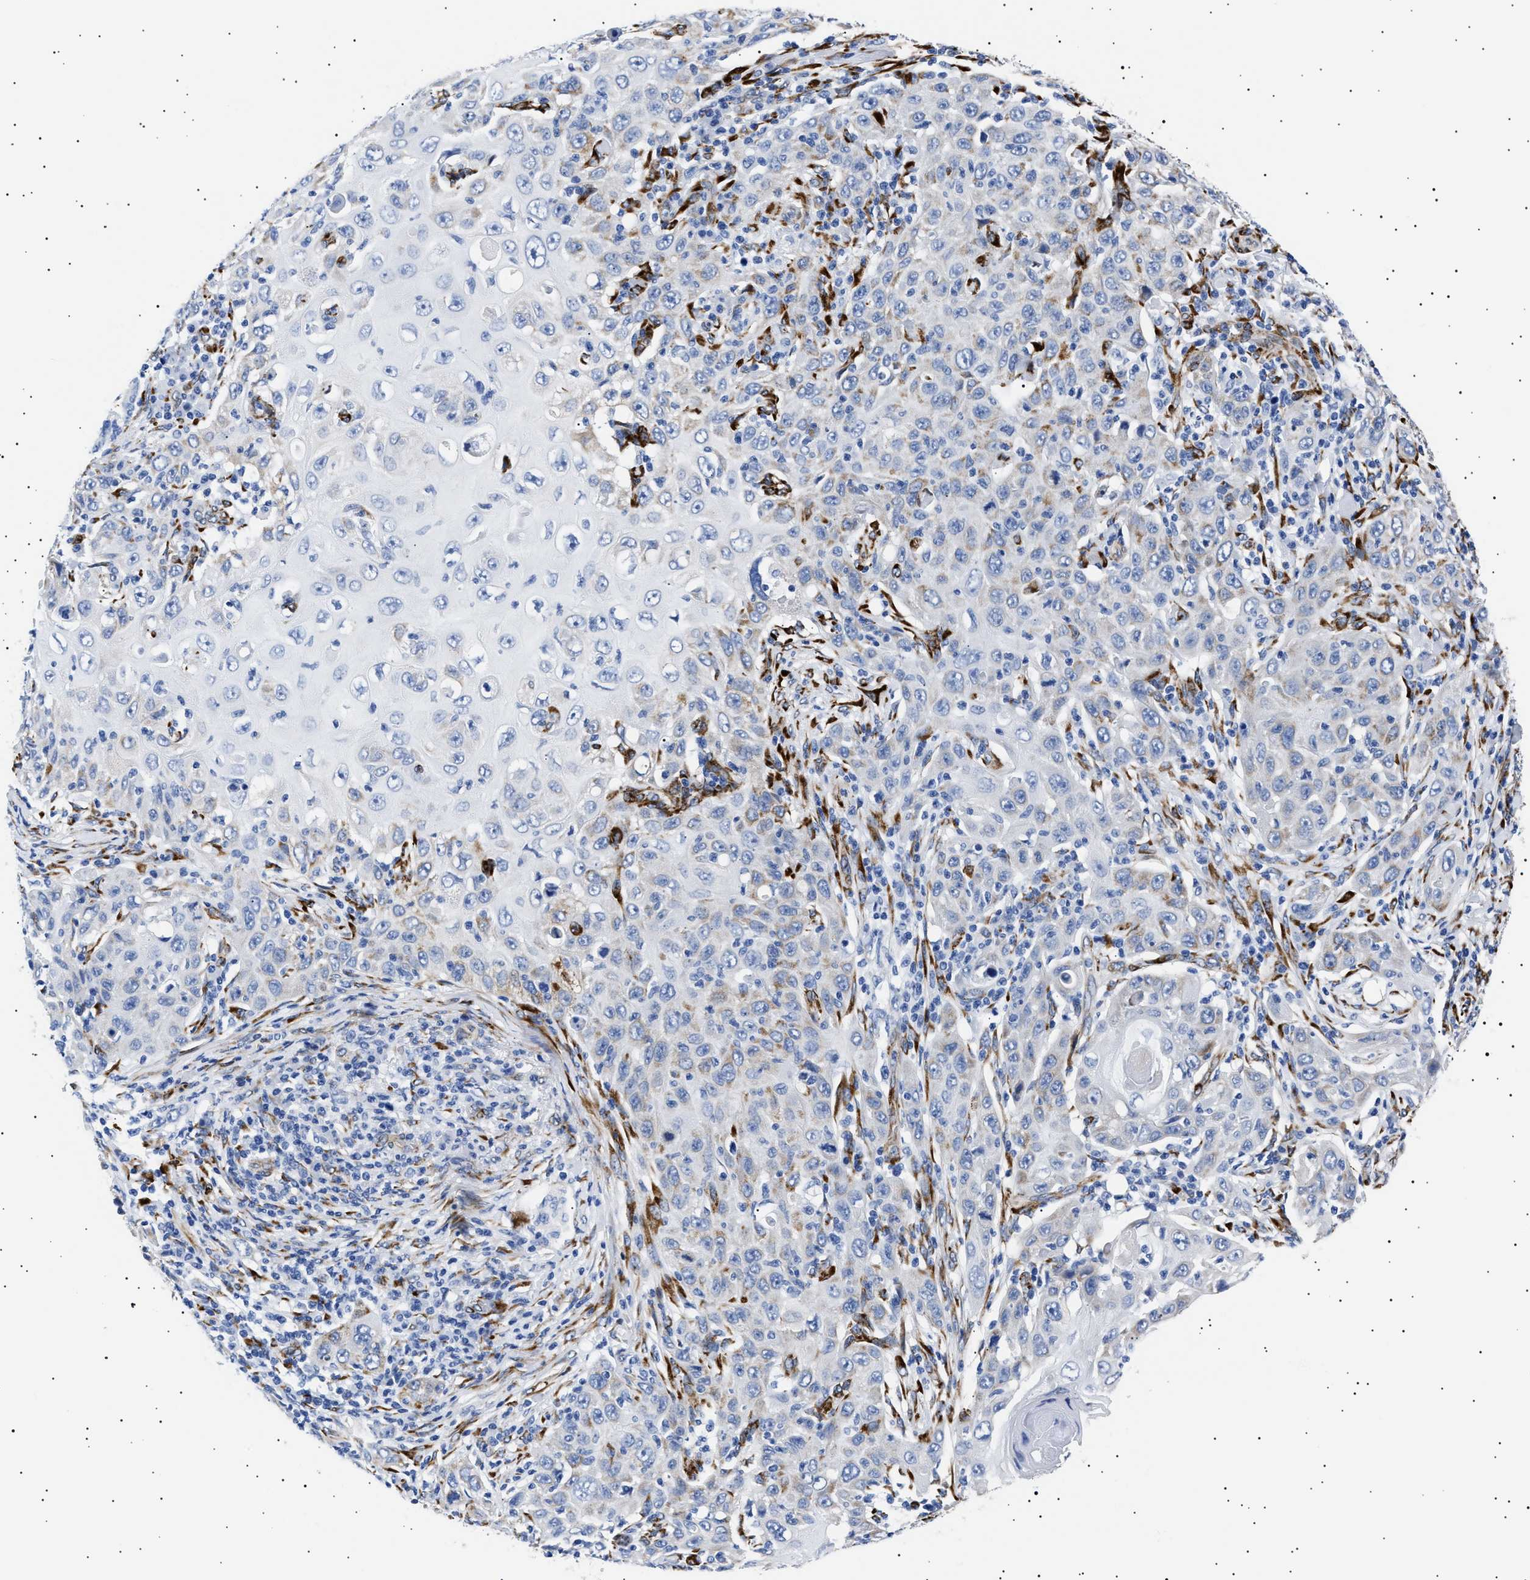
{"staining": {"intensity": "weak", "quantity": "<25%", "location": "cytoplasmic/membranous"}, "tissue": "skin cancer", "cell_type": "Tumor cells", "image_type": "cancer", "snomed": [{"axis": "morphology", "description": "Squamous cell carcinoma, NOS"}, {"axis": "topography", "description": "Skin"}], "caption": "This photomicrograph is of skin cancer stained with immunohistochemistry to label a protein in brown with the nuclei are counter-stained blue. There is no positivity in tumor cells.", "gene": "HEMGN", "patient": {"sex": "female", "age": 88}}